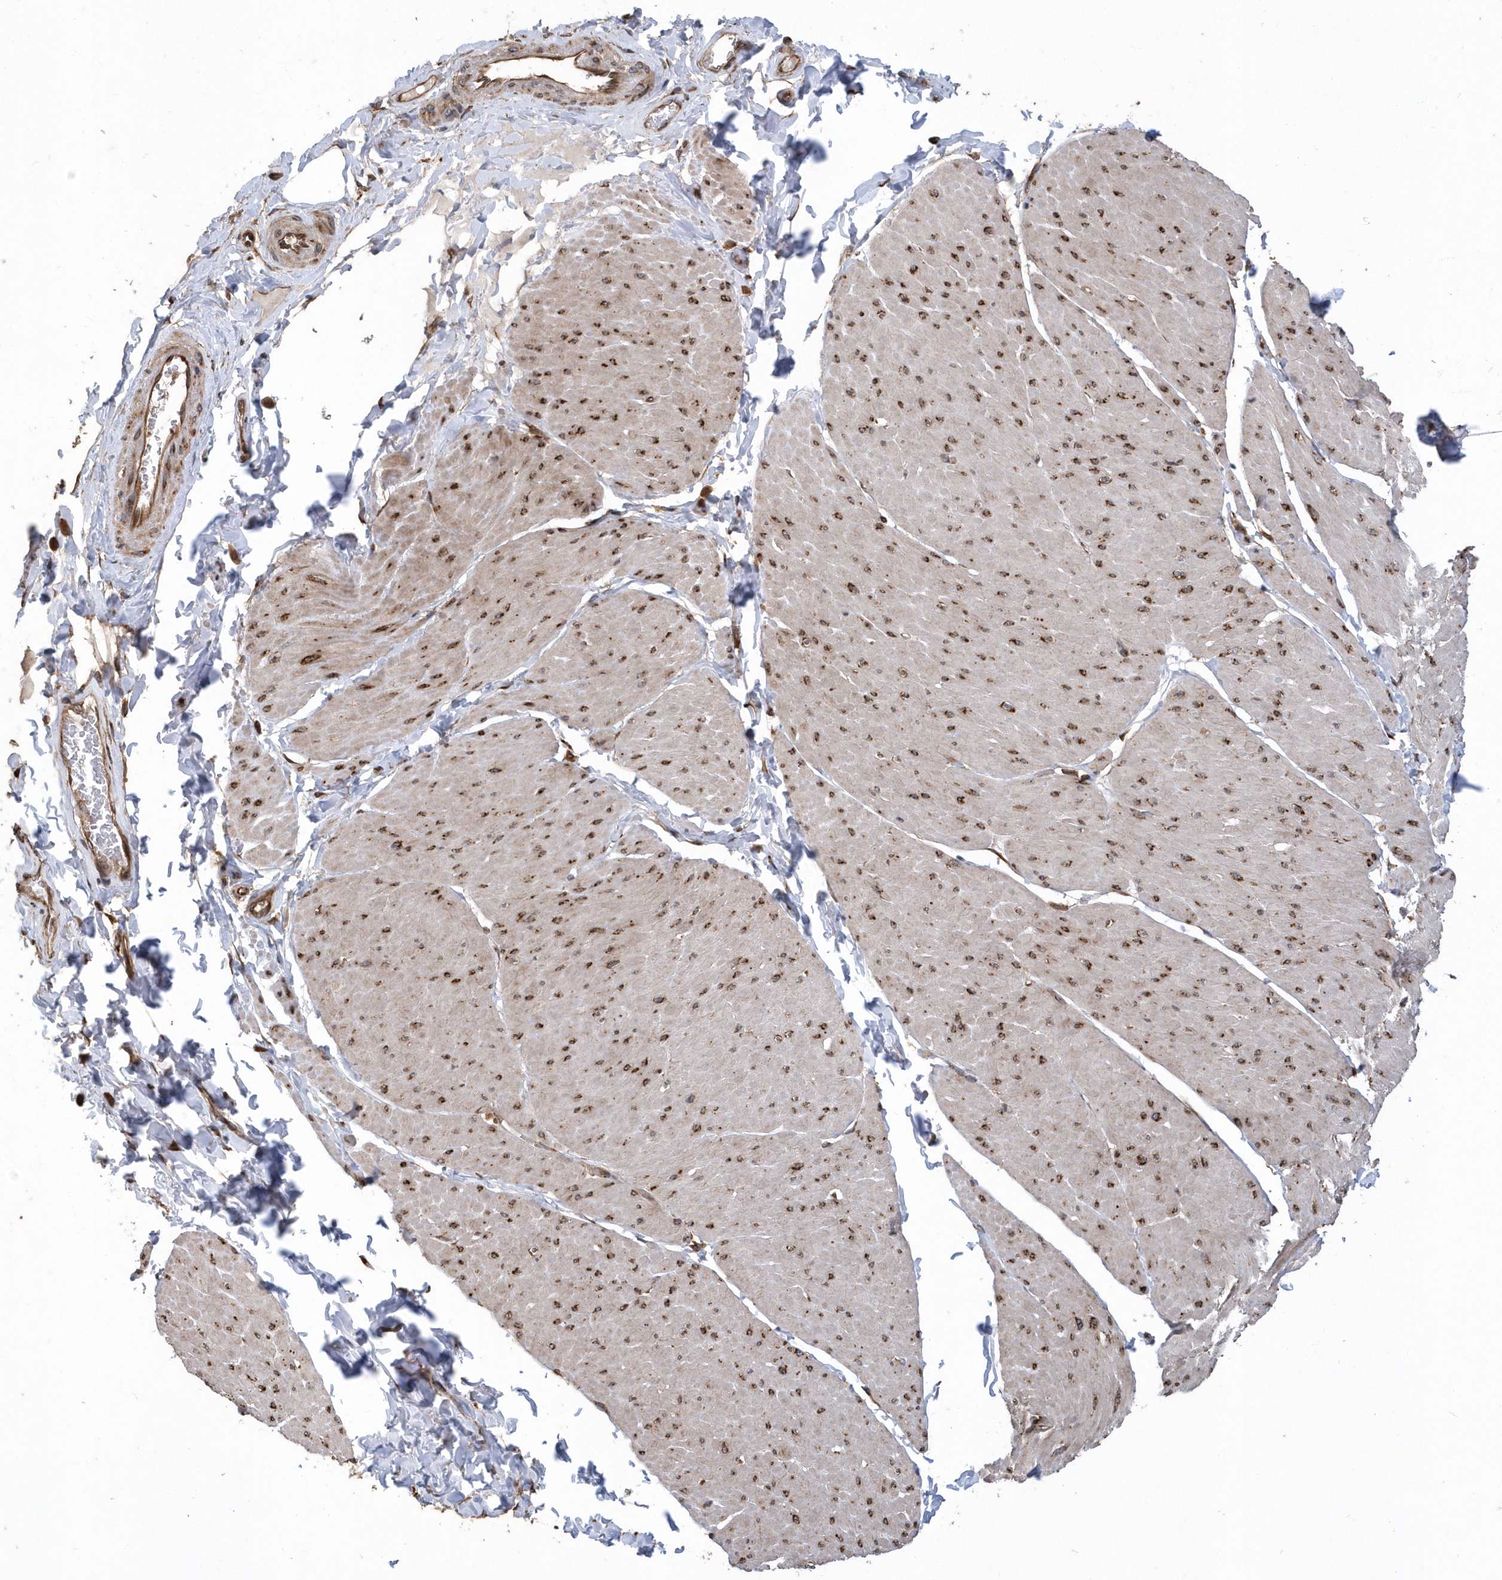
{"staining": {"intensity": "moderate", "quantity": ">75%", "location": "cytoplasmic/membranous"}, "tissue": "smooth muscle", "cell_type": "Smooth muscle cells", "image_type": "normal", "snomed": [{"axis": "morphology", "description": "Urothelial carcinoma, High grade"}, {"axis": "topography", "description": "Urinary bladder"}], "caption": "Smooth muscle stained with a brown dye demonstrates moderate cytoplasmic/membranous positive positivity in approximately >75% of smooth muscle cells.", "gene": "WASHC5", "patient": {"sex": "male", "age": 46}}